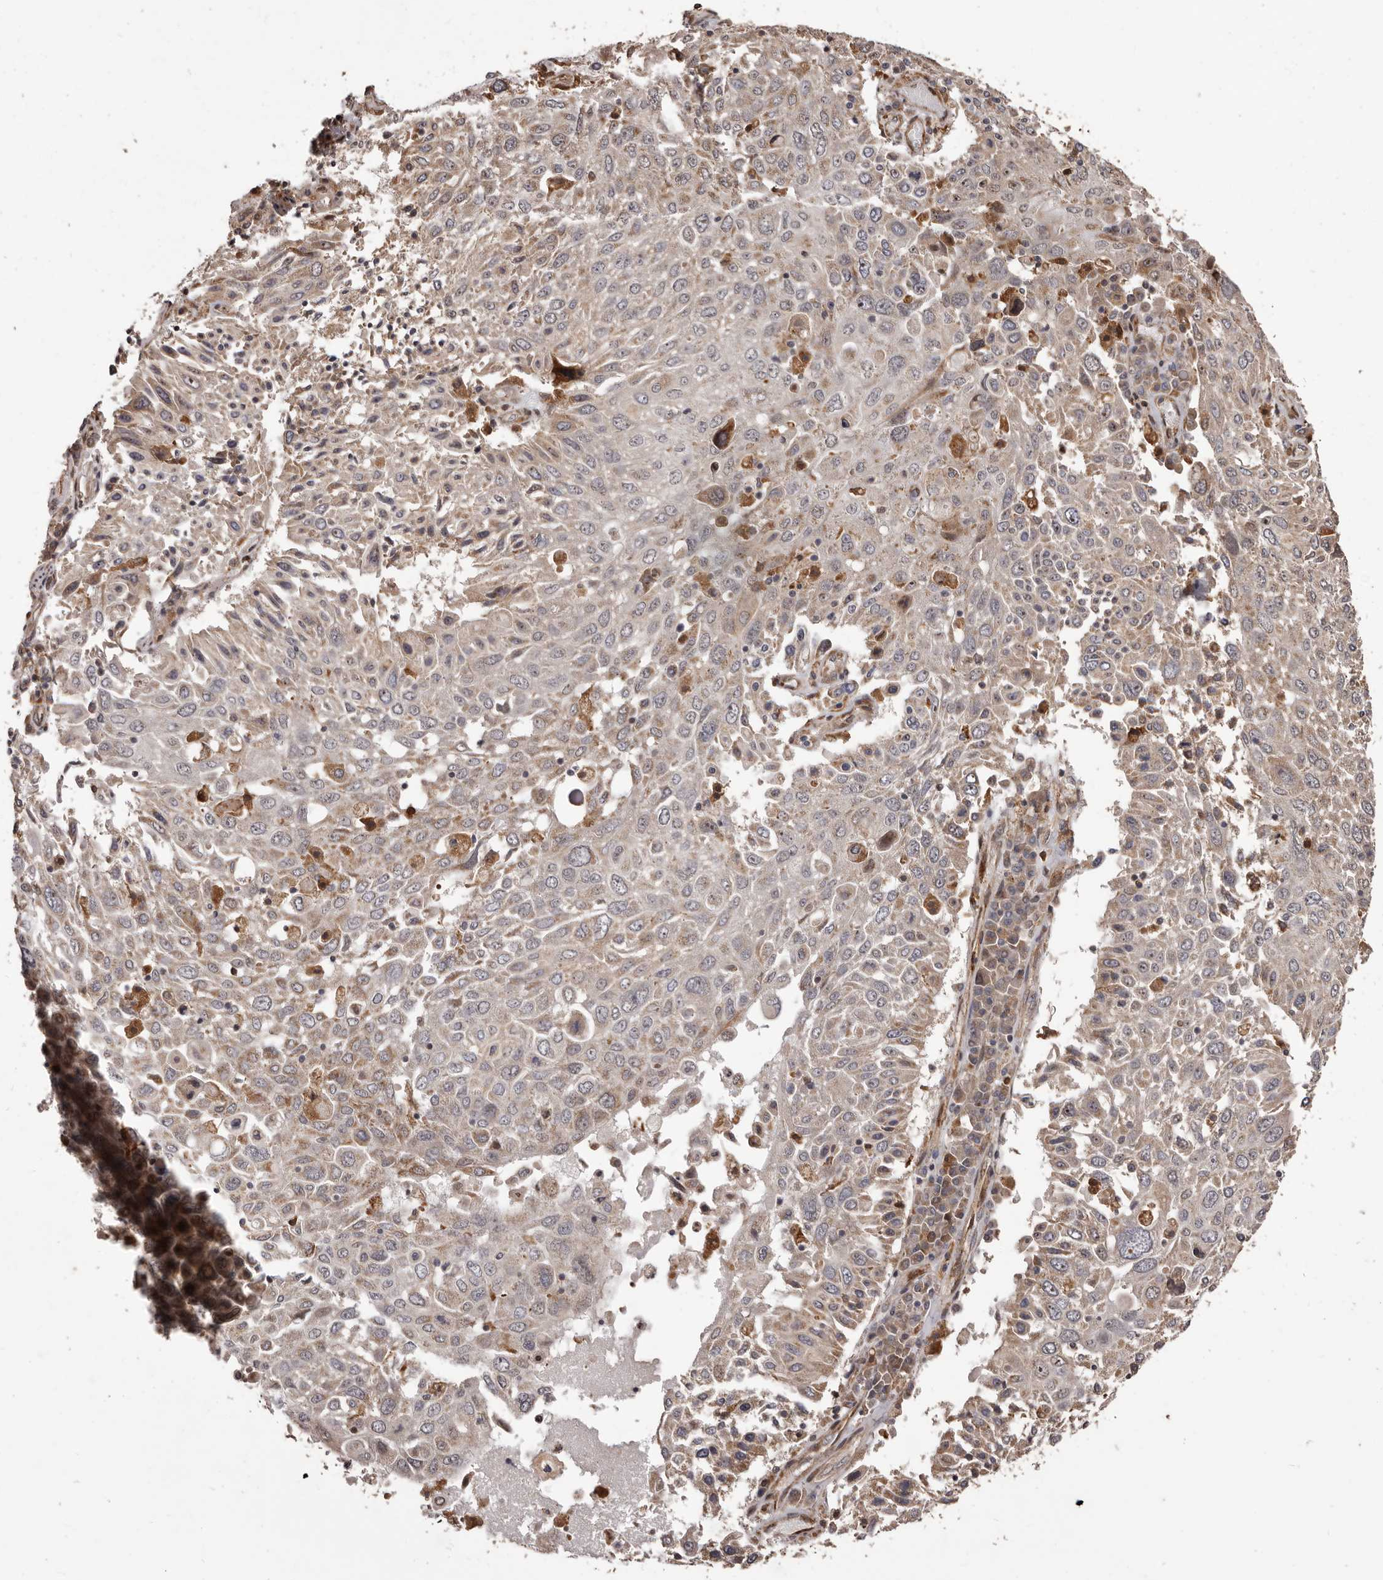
{"staining": {"intensity": "weak", "quantity": "<25%", "location": "cytoplasmic/membranous"}, "tissue": "lung cancer", "cell_type": "Tumor cells", "image_type": "cancer", "snomed": [{"axis": "morphology", "description": "Squamous cell carcinoma, NOS"}, {"axis": "topography", "description": "Lung"}], "caption": "Human lung cancer (squamous cell carcinoma) stained for a protein using IHC demonstrates no positivity in tumor cells.", "gene": "ZCCHC7", "patient": {"sex": "male", "age": 65}}